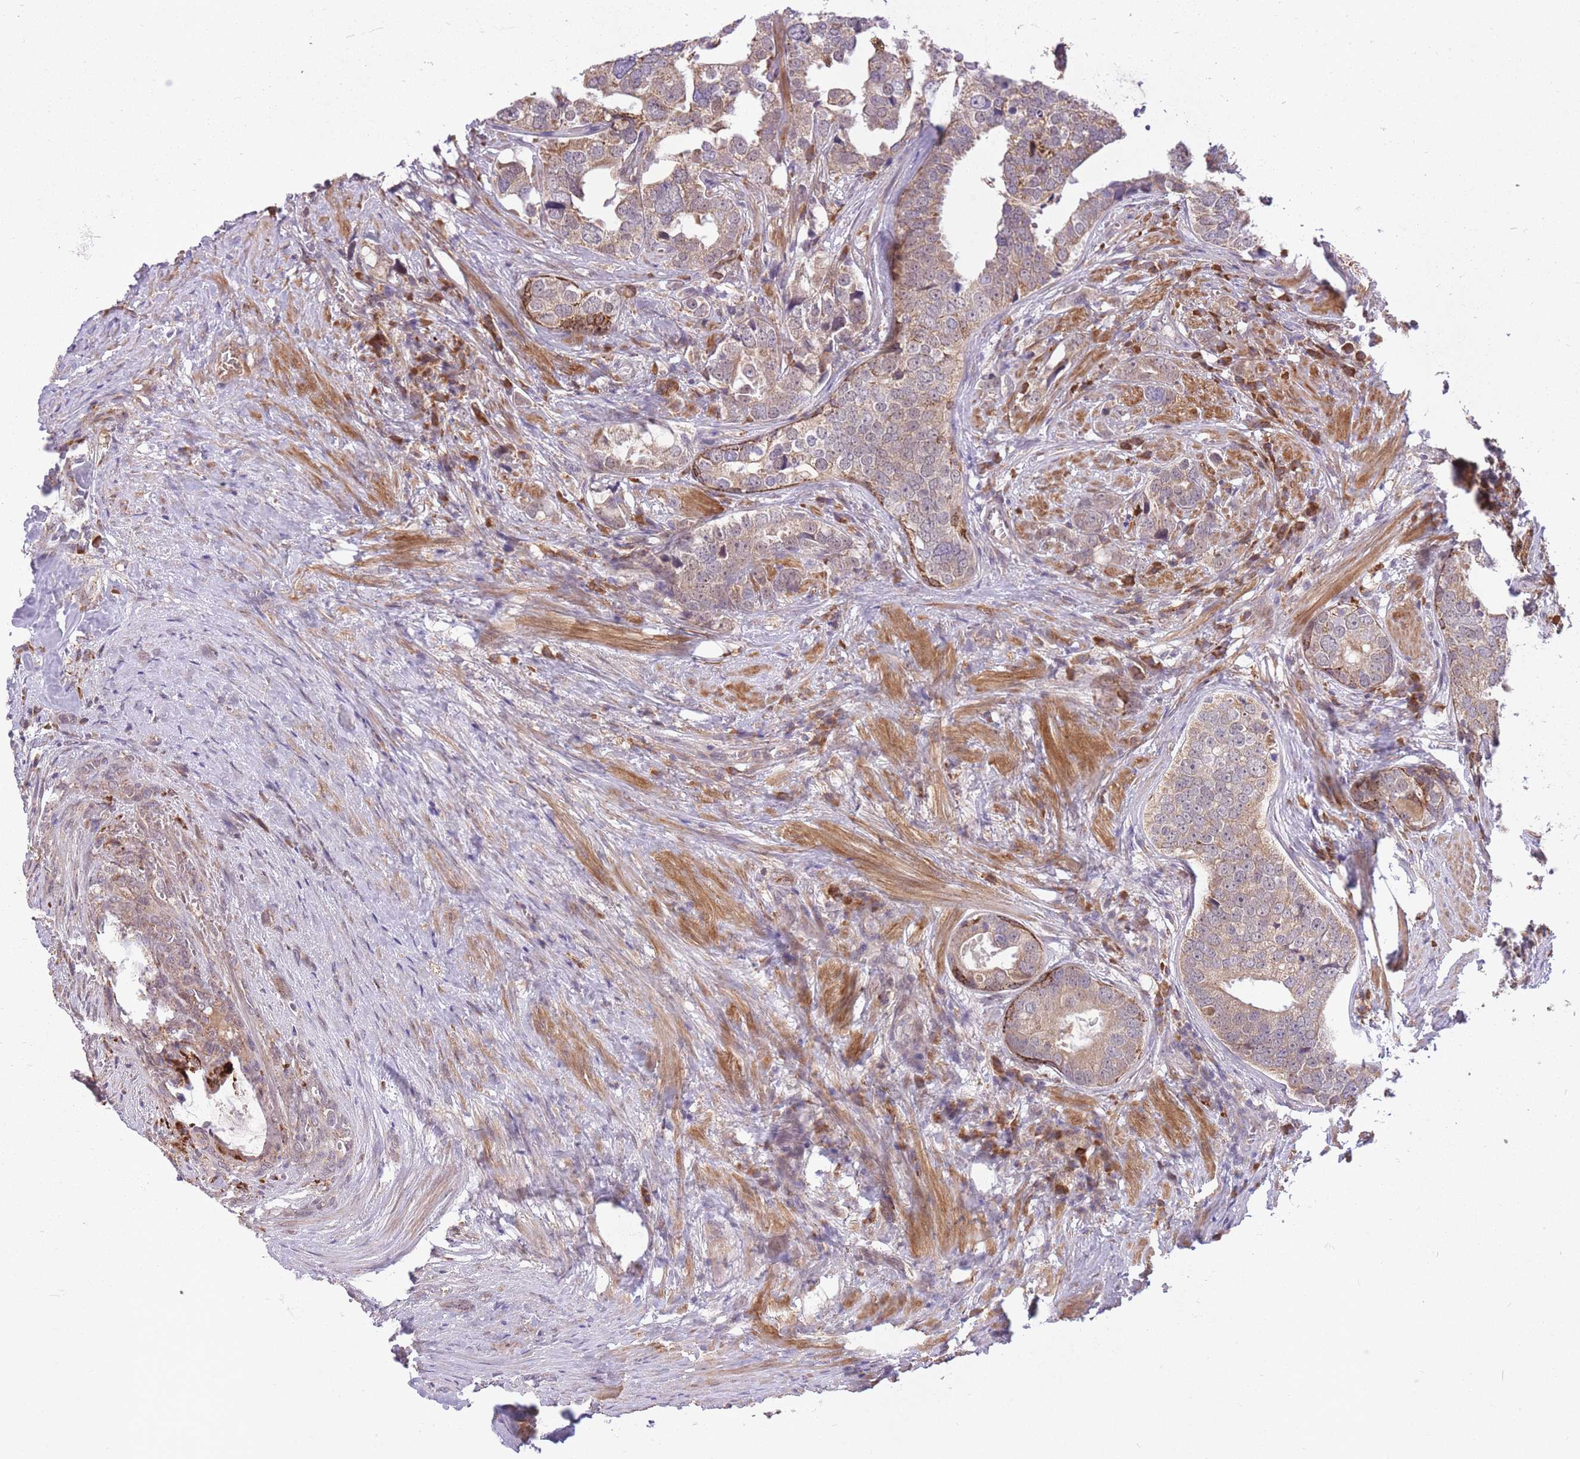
{"staining": {"intensity": "weak", "quantity": "25%-75%", "location": "cytoplasmic/membranous"}, "tissue": "prostate cancer", "cell_type": "Tumor cells", "image_type": "cancer", "snomed": [{"axis": "morphology", "description": "Adenocarcinoma, High grade"}, {"axis": "topography", "description": "Prostate"}], "caption": "About 25%-75% of tumor cells in human prostate high-grade adenocarcinoma demonstrate weak cytoplasmic/membranous protein positivity as visualized by brown immunohistochemical staining.", "gene": "POLR3F", "patient": {"sex": "male", "age": 71}}